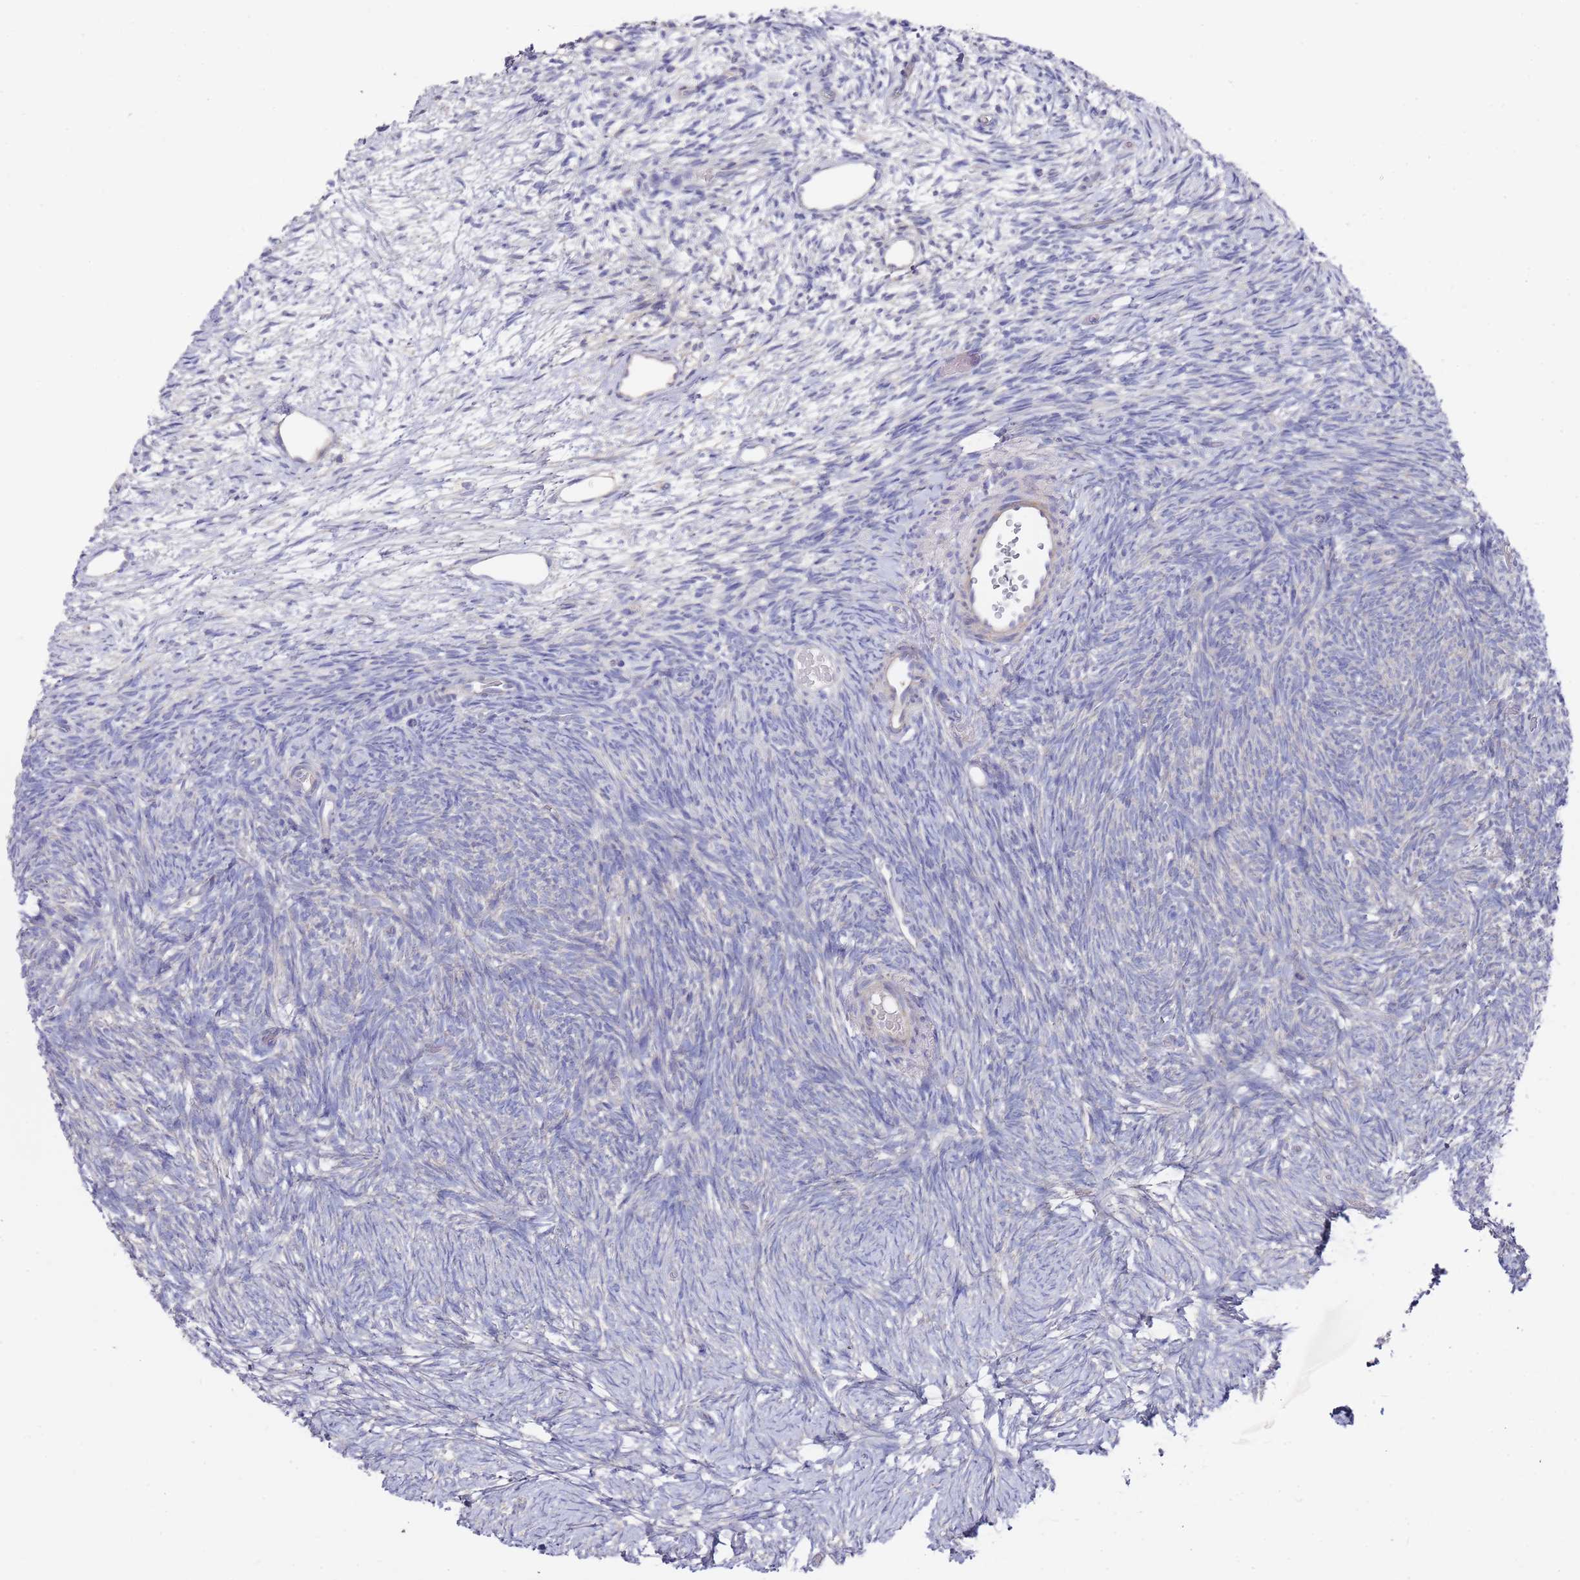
{"staining": {"intensity": "negative", "quantity": "none", "location": "none"}, "tissue": "ovary", "cell_type": "Ovarian stroma cells", "image_type": "normal", "snomed": [{"axis": "morphology", "description": "Normal tissue, NOS"}, {"axis": "topography", "description": "Ovary"}], "caption": "Immunohistochemical staining of unremarkable ovary demonstrates no significant staining in ovarian stroma cells.", "gene": "SCAPER", "patient": {"sex": "female", "age": 39}}